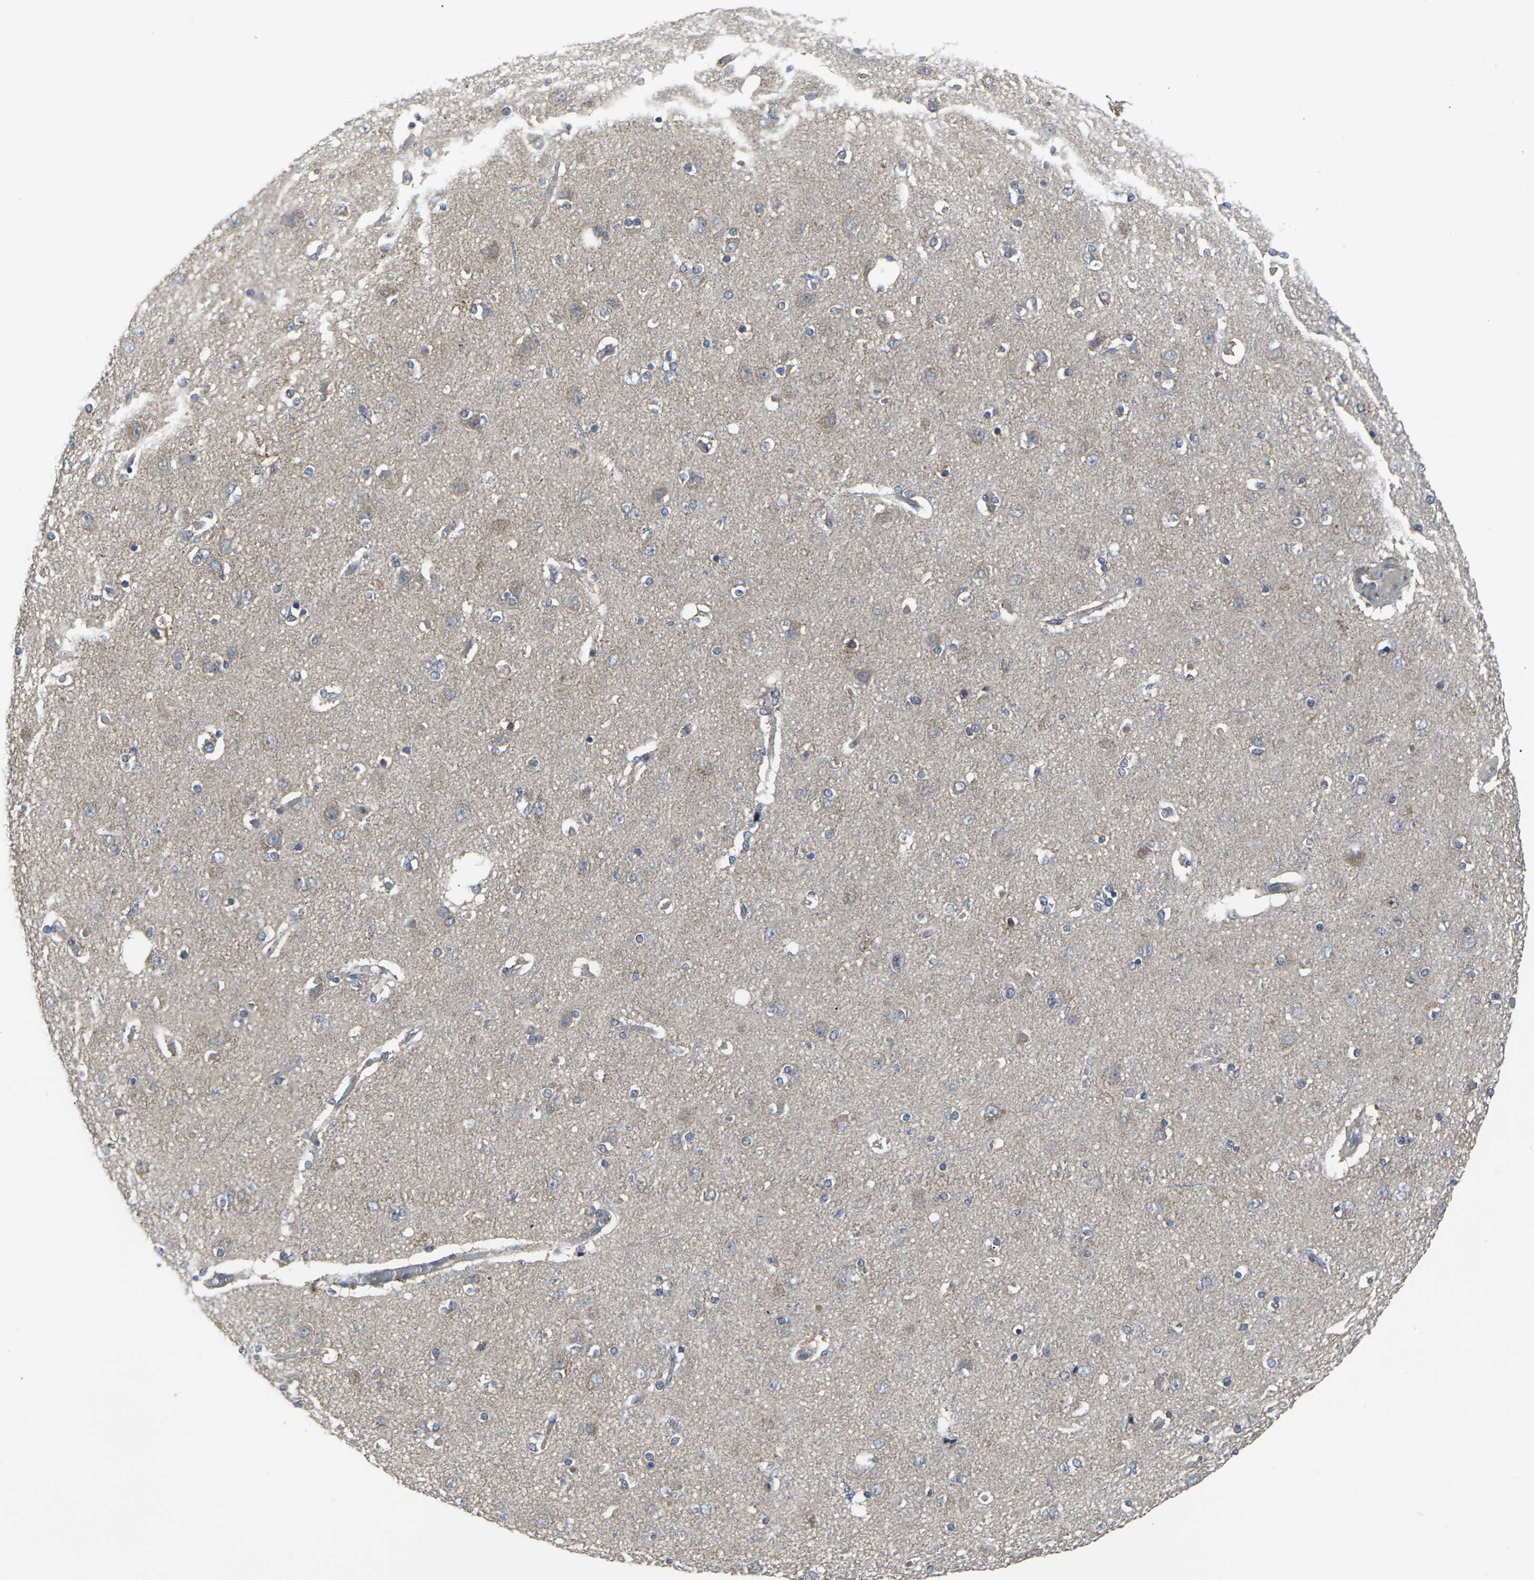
{"staining": {"intensity": "weak", "quantity": ">75%", "location": "cytoplasmic/membranous"}, "tissue": "cerebral cortex", "cell_type": "Endothelial cells", "image_type": "normal", "snomed": [{"axis": "morphology", "description": "Normal tissue, NOS"}, {"axis": "topography", "description": "Cerebral cortex"}], "caption": "Immunohistochemistry (IHC) staining of normal cerebral cortex, which shows low levels of weak cytoplasmic/membranous positivity in approximately >75% of endothelial cells indicating weak cytoplasmic/membranous protein expression. The staining was performed using DAB (brown) for protein detection and nuclei were counterstained in hematoxylin (blue).", "gene": "MAPKAPK2", "patient": {"sex": "female", "age": 54}}